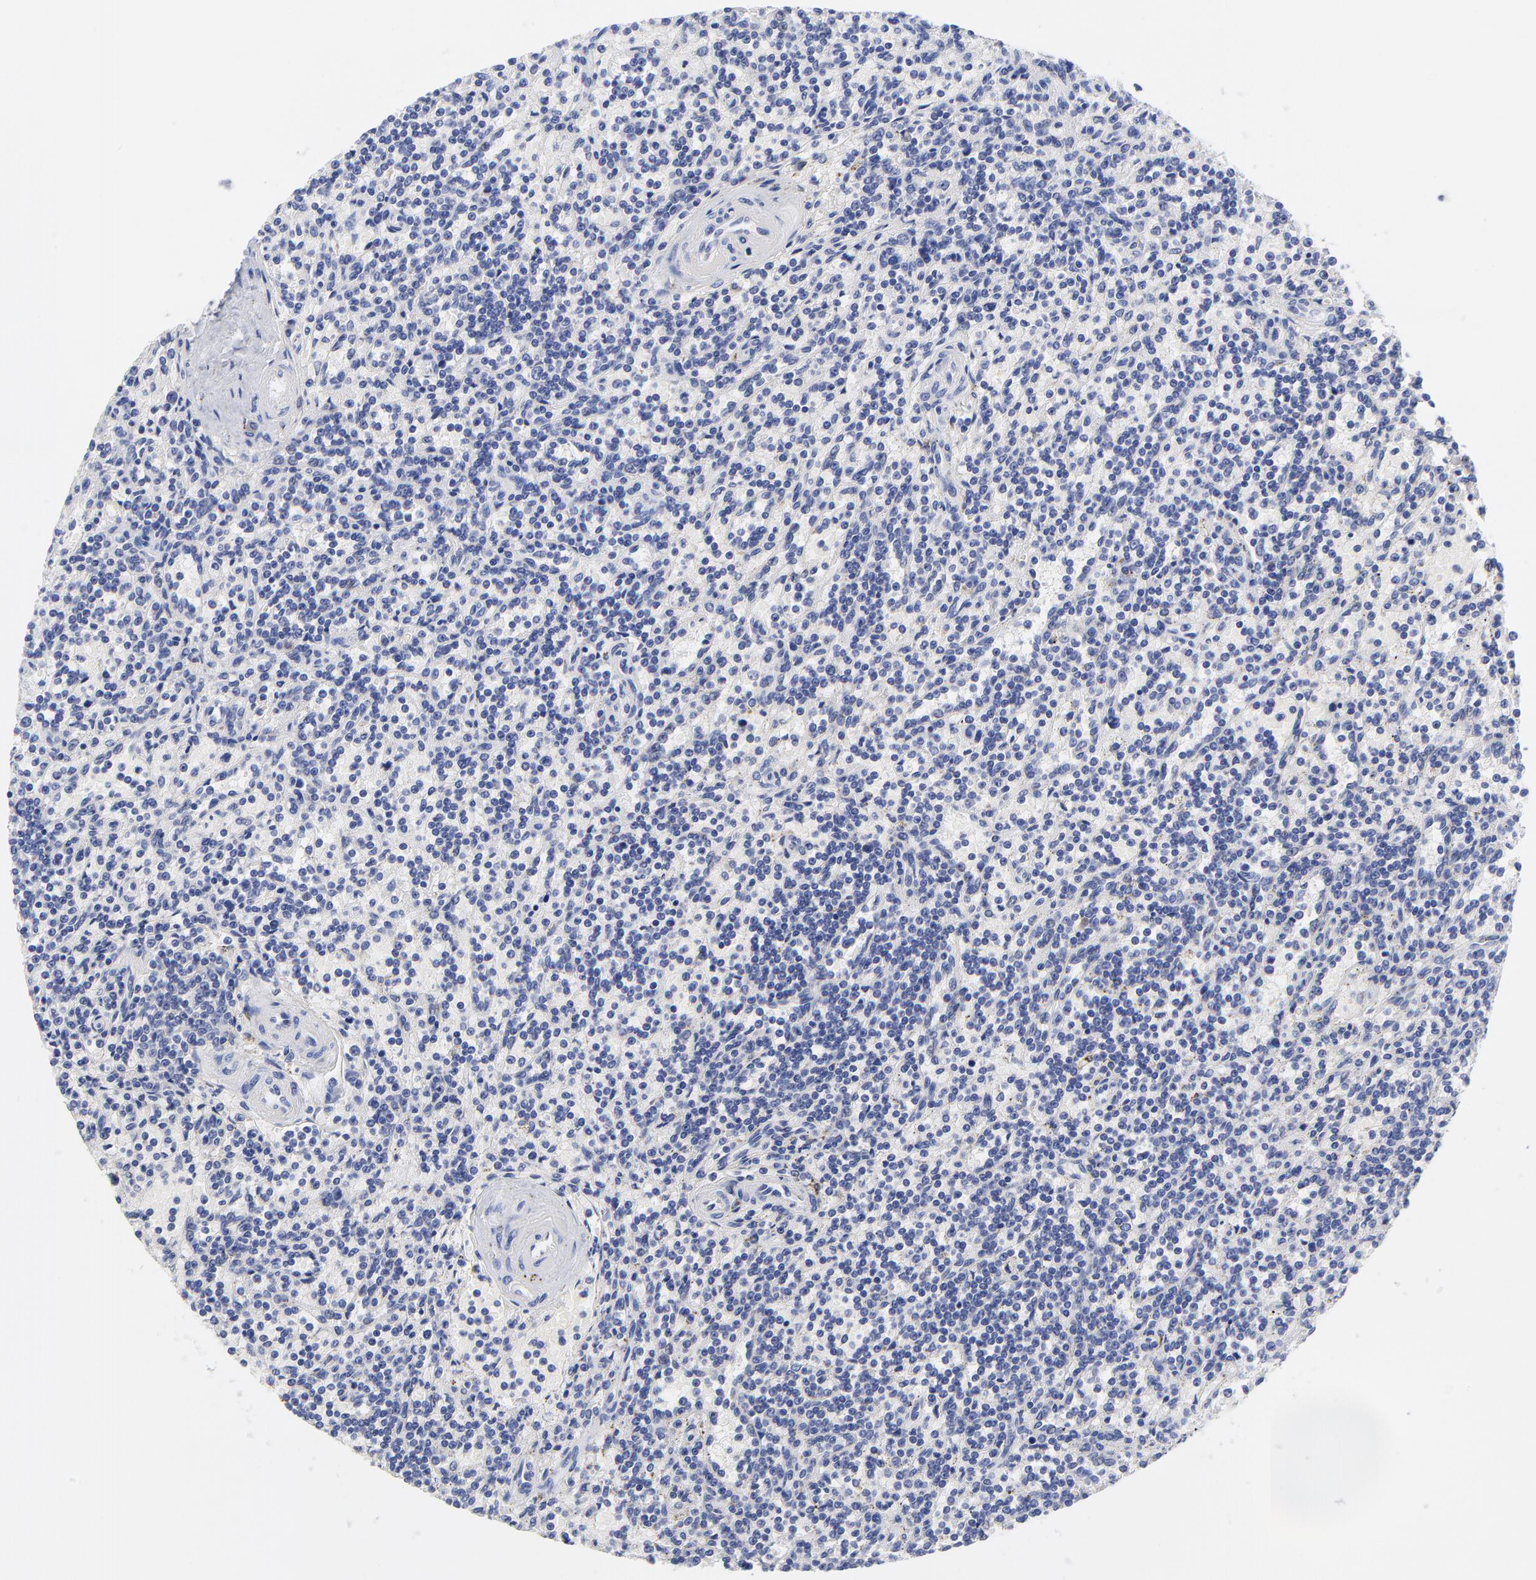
{"staining": {"intensity": "negative", "quantity": "none", "location": "none"}, "tissue": "lymphoma", "cell_type": "Tumor cells", "image_type": "cancer", "snomed": [{"axis": "morphology", "description": "Malignant lymphoma, non-Hodgkin's type, Low grade"}, {"axis": "topography", "description": "Spleen"}], "caption": "A micrograph of malignant lymphoma, non-Hodgkin's type (low-grade) stained for a protein displays no brown staining in tumor cells. (Brightfield microscopy of DAB (3,3'-diaminobenzidine) immunohistochemistry at high magnification).", "gene": "LAX1", "patient": {"sex": "male", "age": 73}}